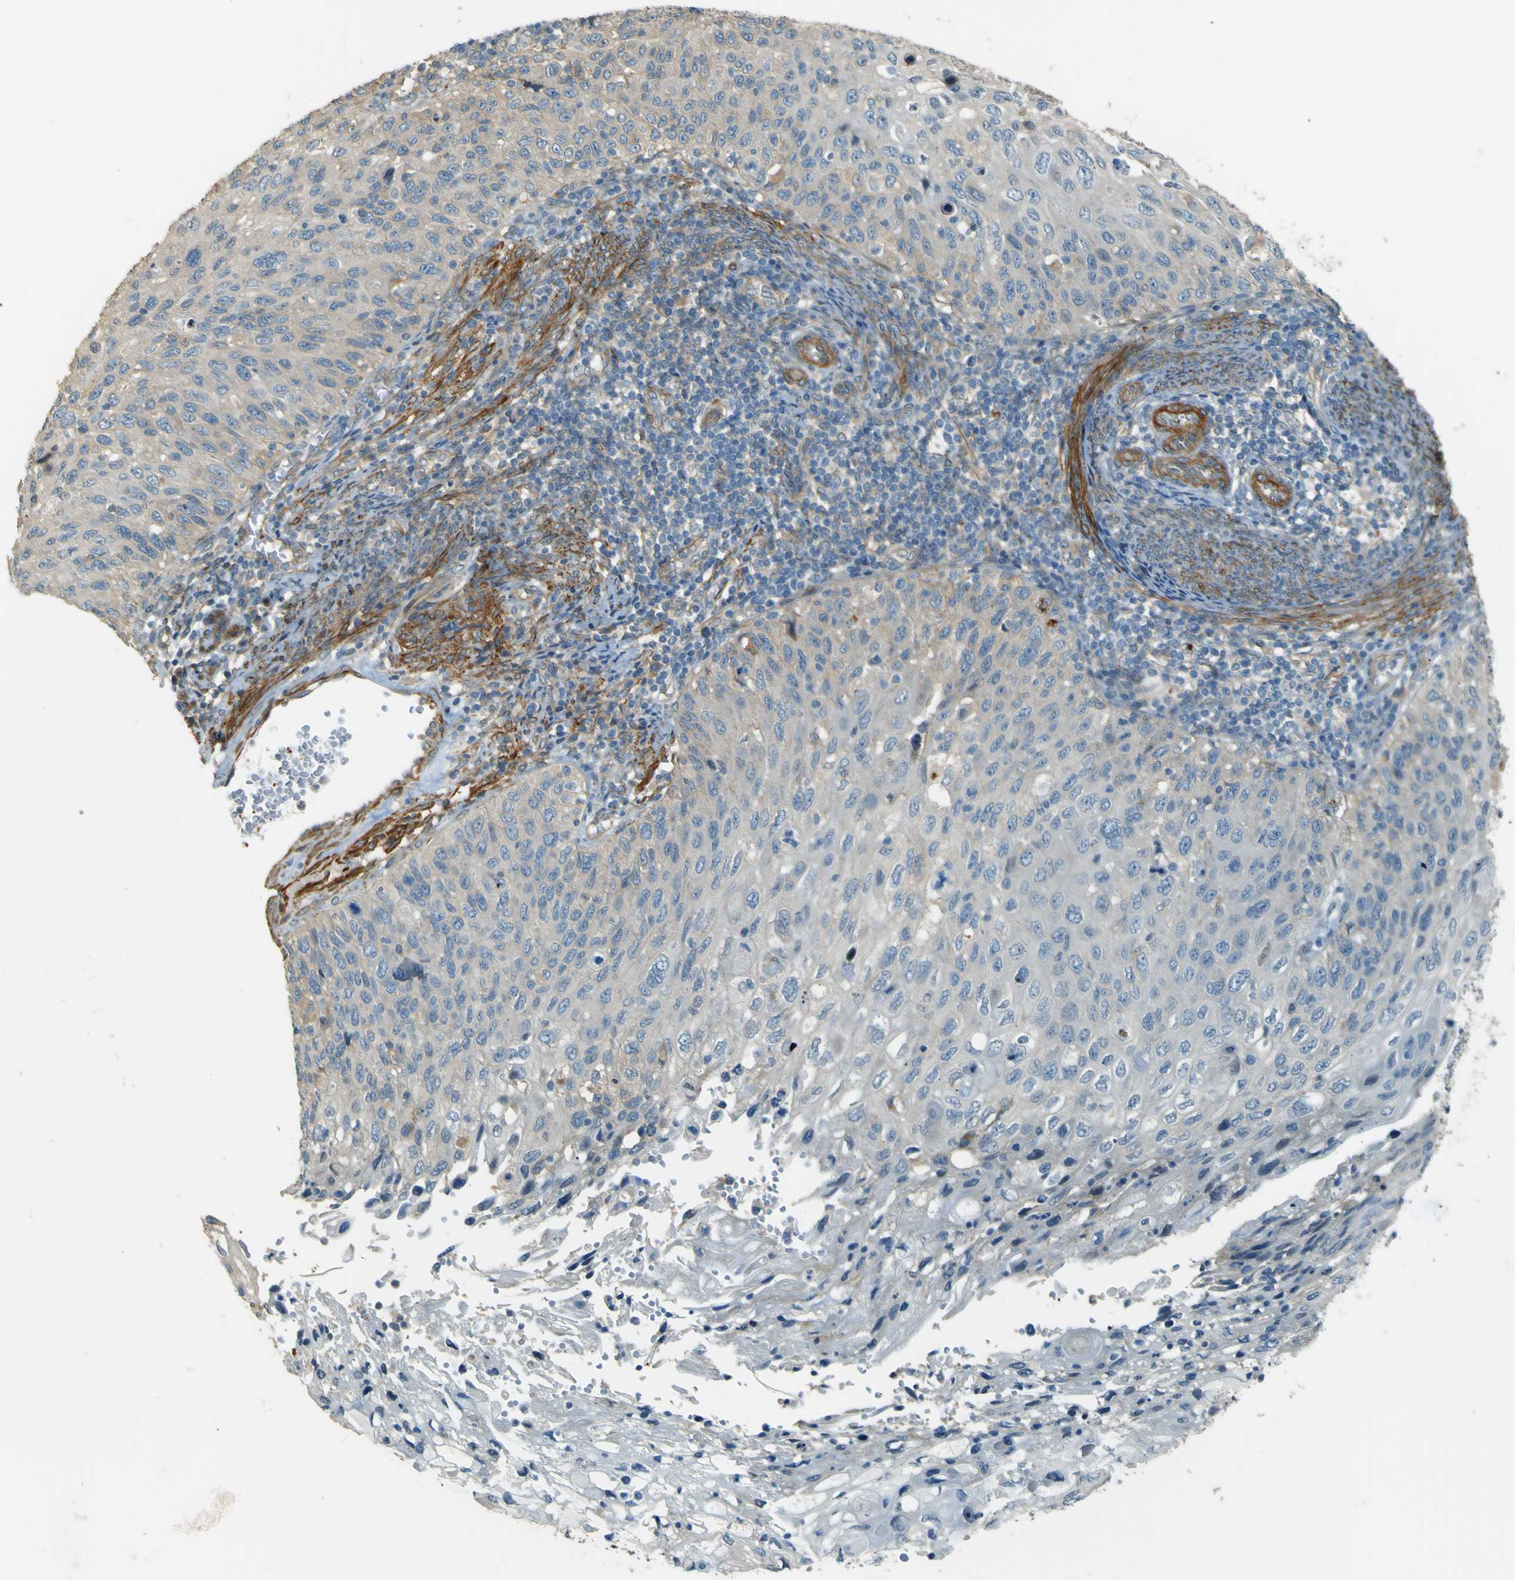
{"staining": {"intensity": "weak", "quantity": "<25%", "location": "cytoplasmic/membranous"}, "tissue": "cervical cancer", "cell_type": "Tumor cells", "image_type": "cancer", "snomed": [{"axis": "morphology", "description": "Squamous cell carcinoma, NOS"}, {"axis": "topography", "description": "Cervix"}], "caption": "Micrograph shows no significant protein expression in tumor cells of squamous cell carcinoma (cervical).", "gene": "NEXN", "patient": {"sex": "female", "age": 70}}